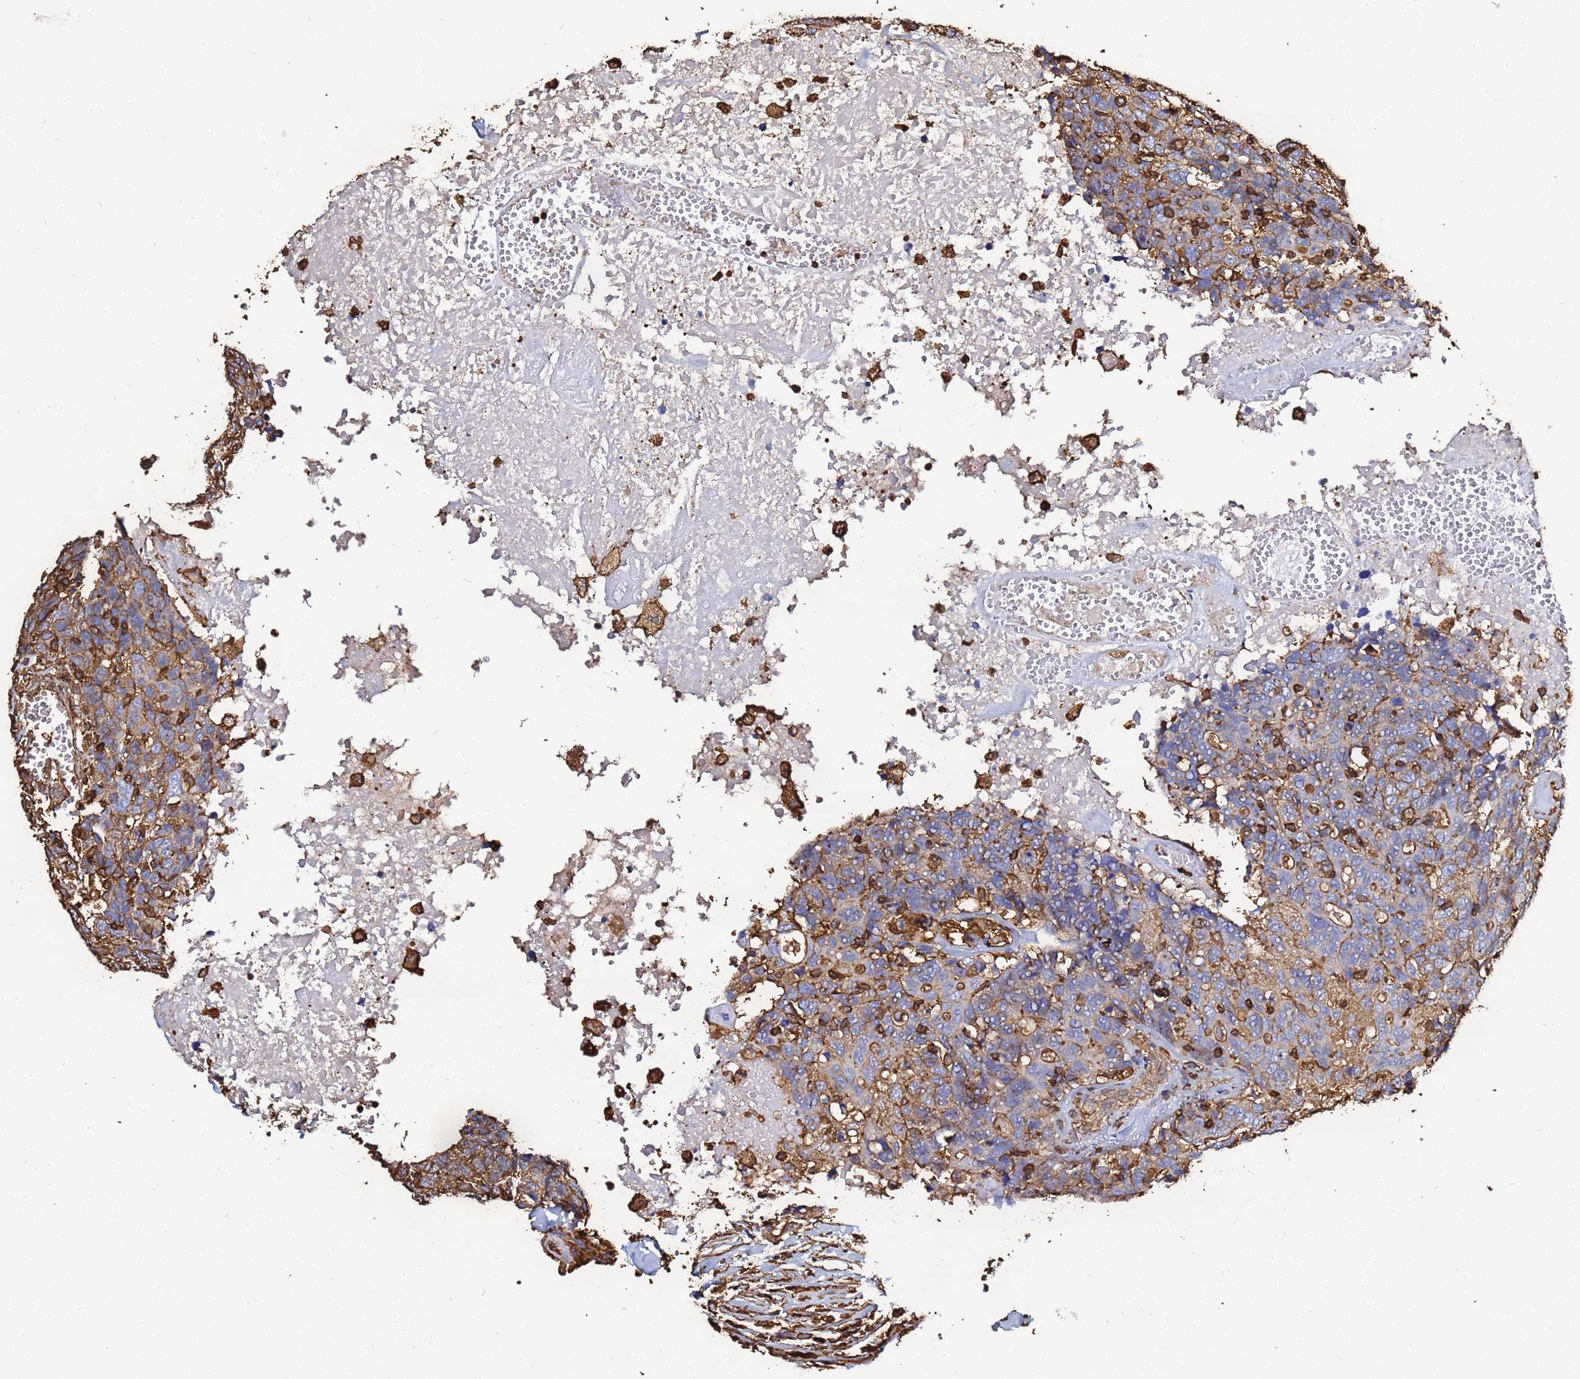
{"staining": {"intensity": "moderate", "quantity": "25%-75%", "location": "cytoplasmic/membranous"}, "tissue": "head and neck cancer", "cell_type": "Tumor cells", "image_type": "cancer", "snomed": [{"axis": "morphology", "description": "Squamous cell carcinoma, NOS"}, {"axis": "topography", "description": "Head-Neck"}], "caption": "Protein expression analysis of human squamous cell carcinoma (head and neck) reveals moderate cytoplasmic/membranous staining in about 25%-75% of tumor cells.", "gene": "ACTB", "patient": {"sex": "male", "age": 66}}